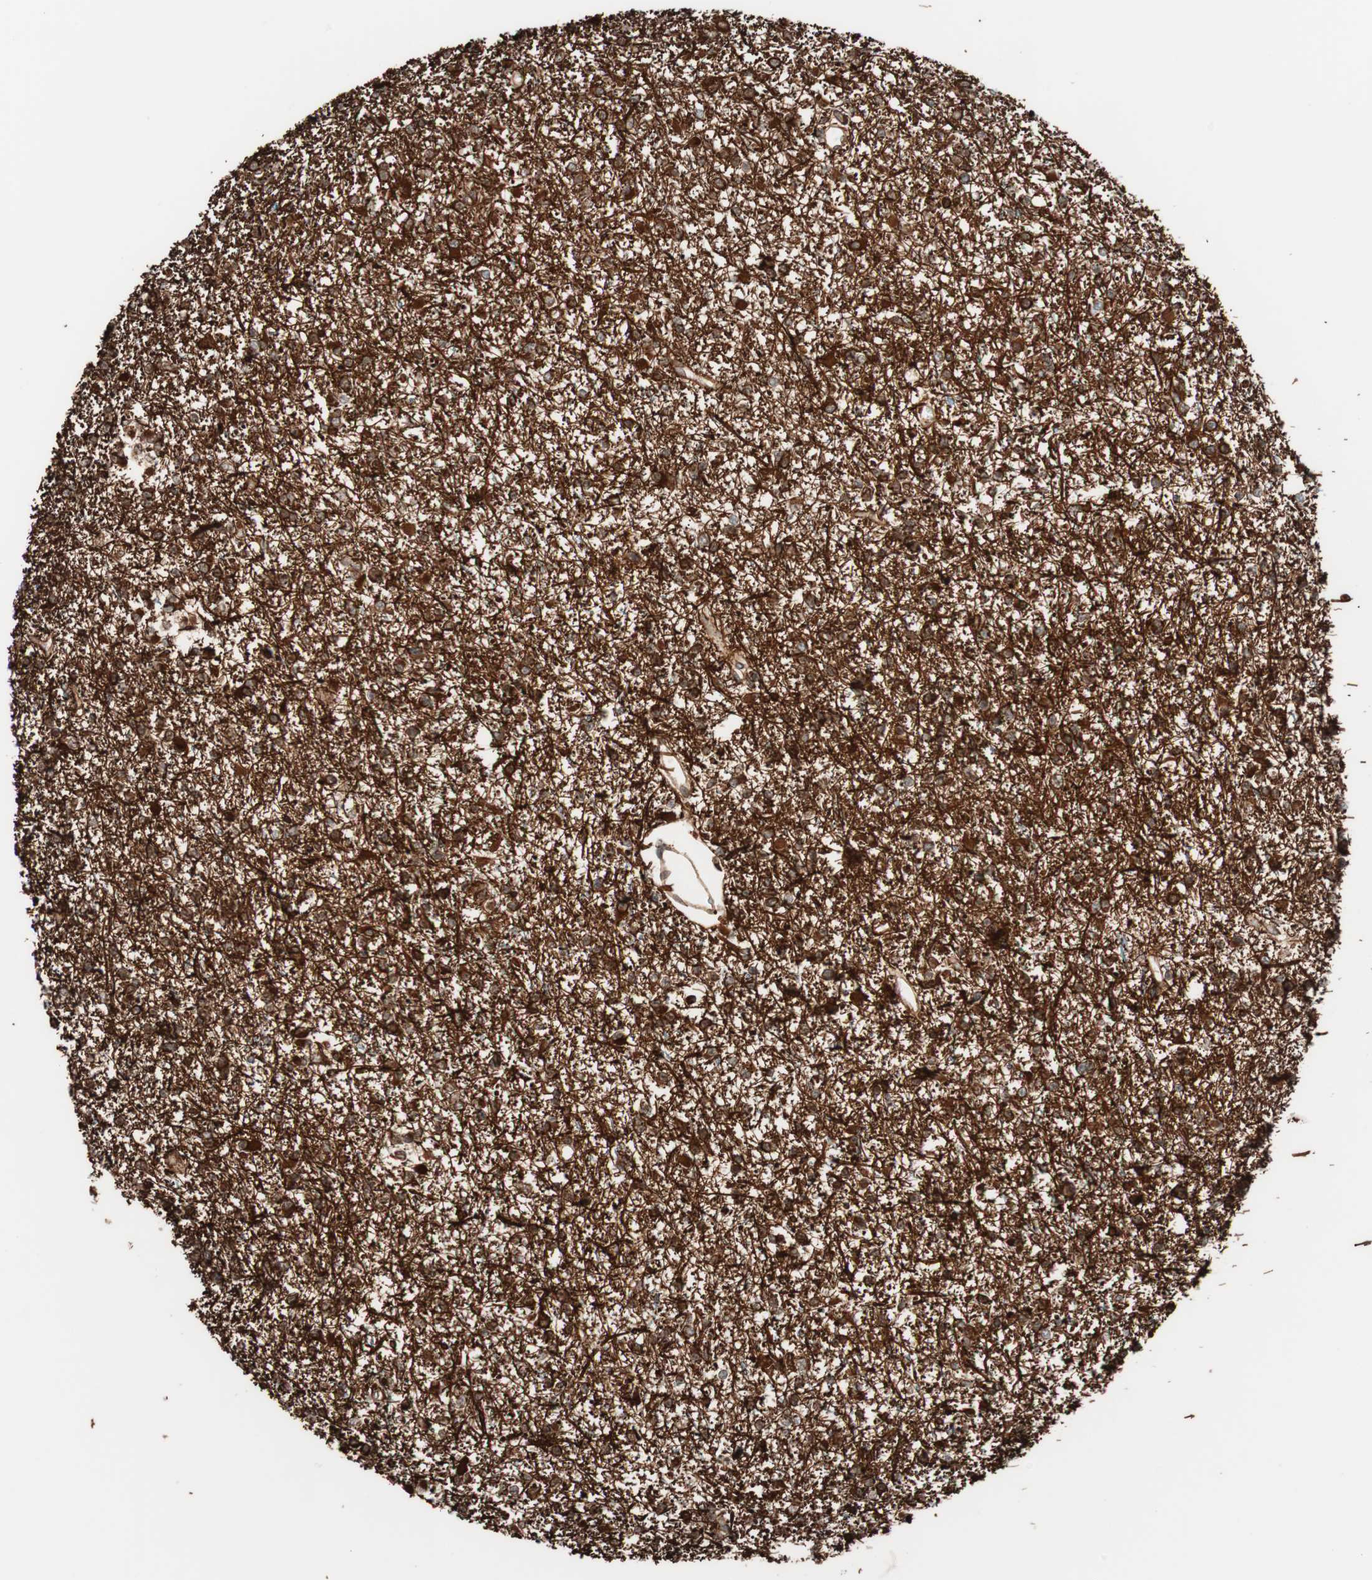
{"staining": {"intensity": "strong", "quantity": ">75%", "location": "cytoplasmic/membranous"}, "tissue": "glioma", "cell_type": "Tumor cells", "image_type": "cancer", "snomed": [{"axis": "morphology", "description": "Glioma, malignant, Low grade"}, {"axis": "topography", "description": "Brain"}], "caption": "A brown stain labels strong cytoplasmic/membranous positivity of a protein in human malignant low-grade glioma tumor cells. (brown staining indicates protein expression, while blue staining denotes nuclei).", "gene": "VEGFA", "patient": {"sex": "female", "age": 22}}